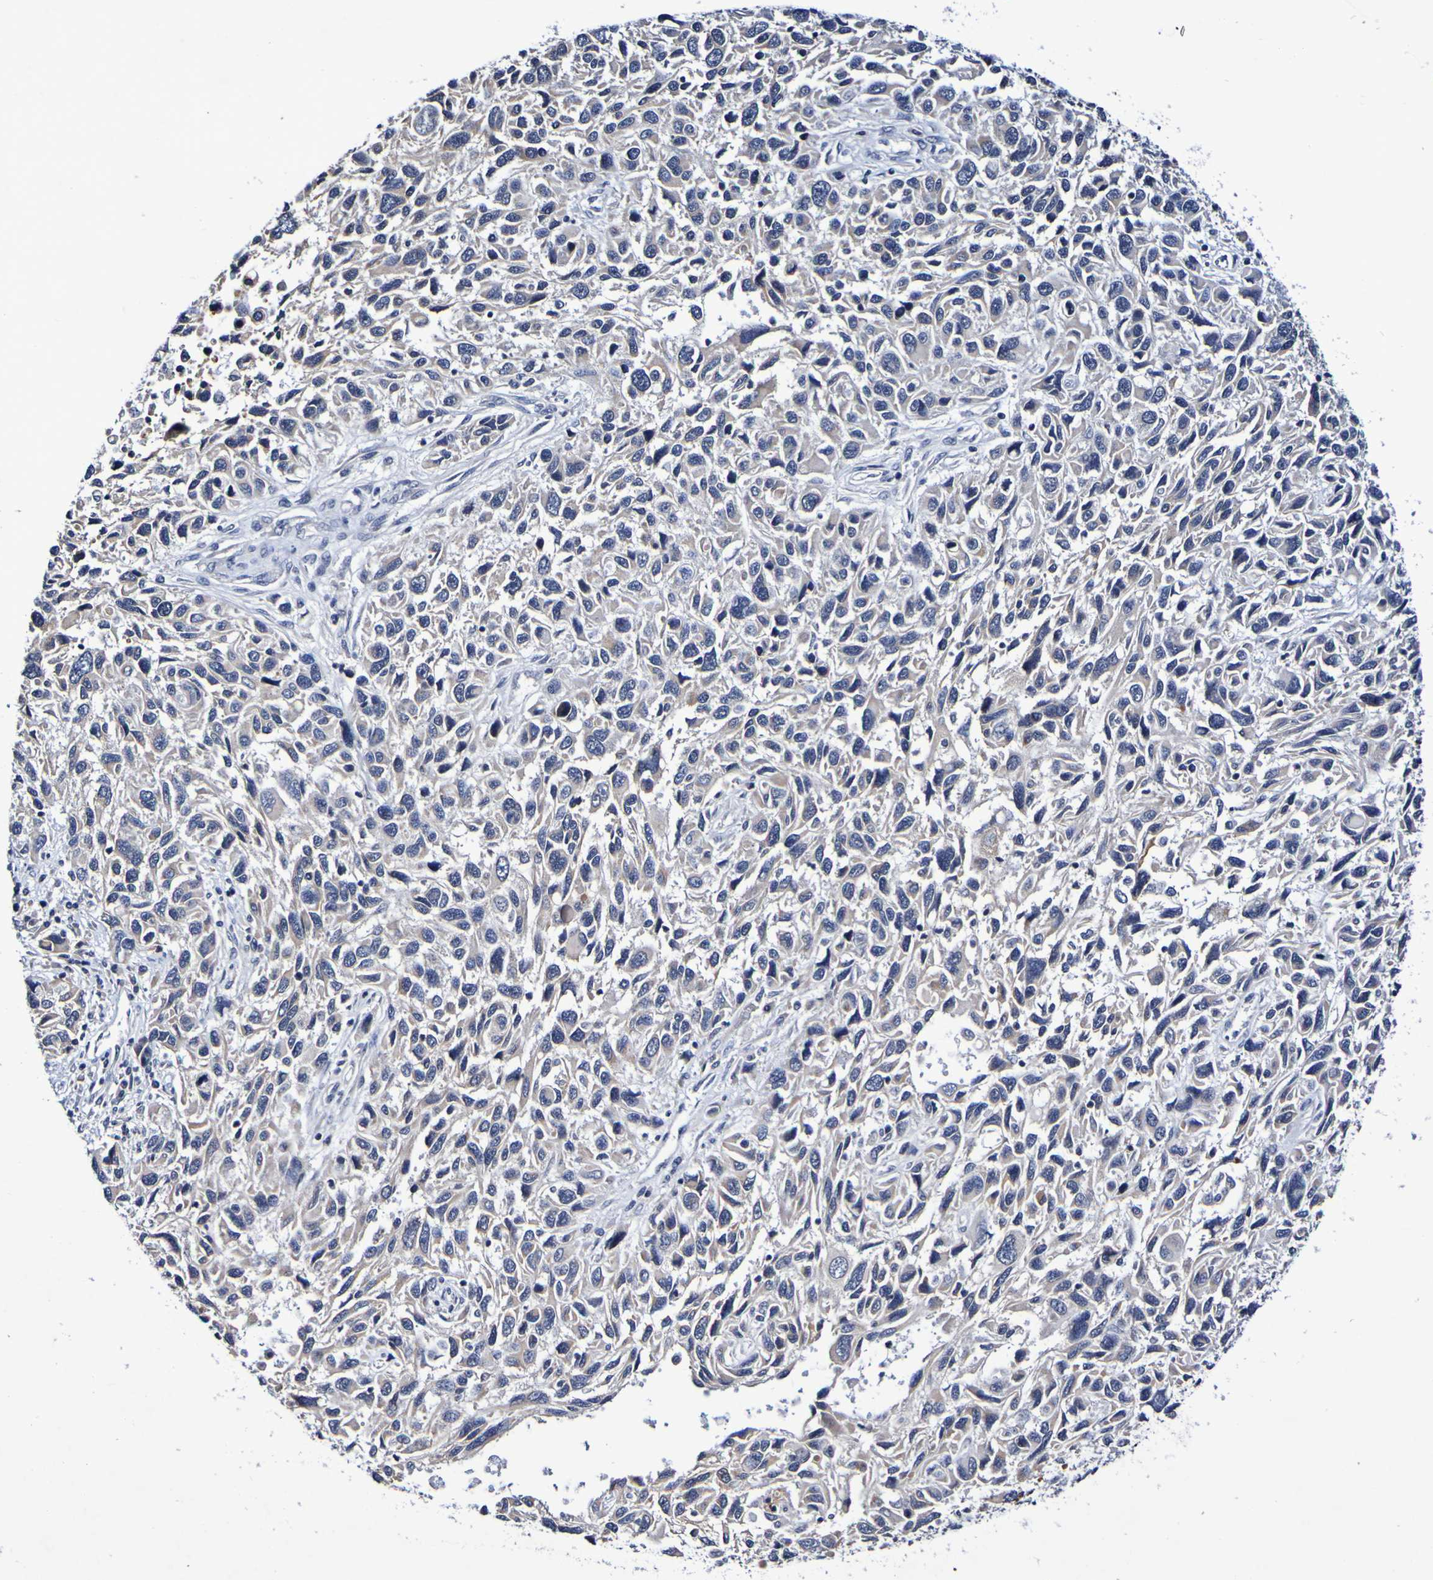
{"staining": {"intensity": "weak", "quantity": ">75%", "location": "cytoplasmic/membranous"}, "tissue": "melanoma", "cell_type": "Tumor cells", "image_type": "cancer", "snomed": [{"axis": "morphology", "description": "Malignant melanoma, NOS"}, {"axis": "topography", "description": "Skin"}], "caption": "Protein staining shows weak cytoplasmic/membranous positivity in about >75% of tumor cells in malignant melanoma.", "gene": "PTP4A2", "patient": {"sex": "male", "age": 53}}